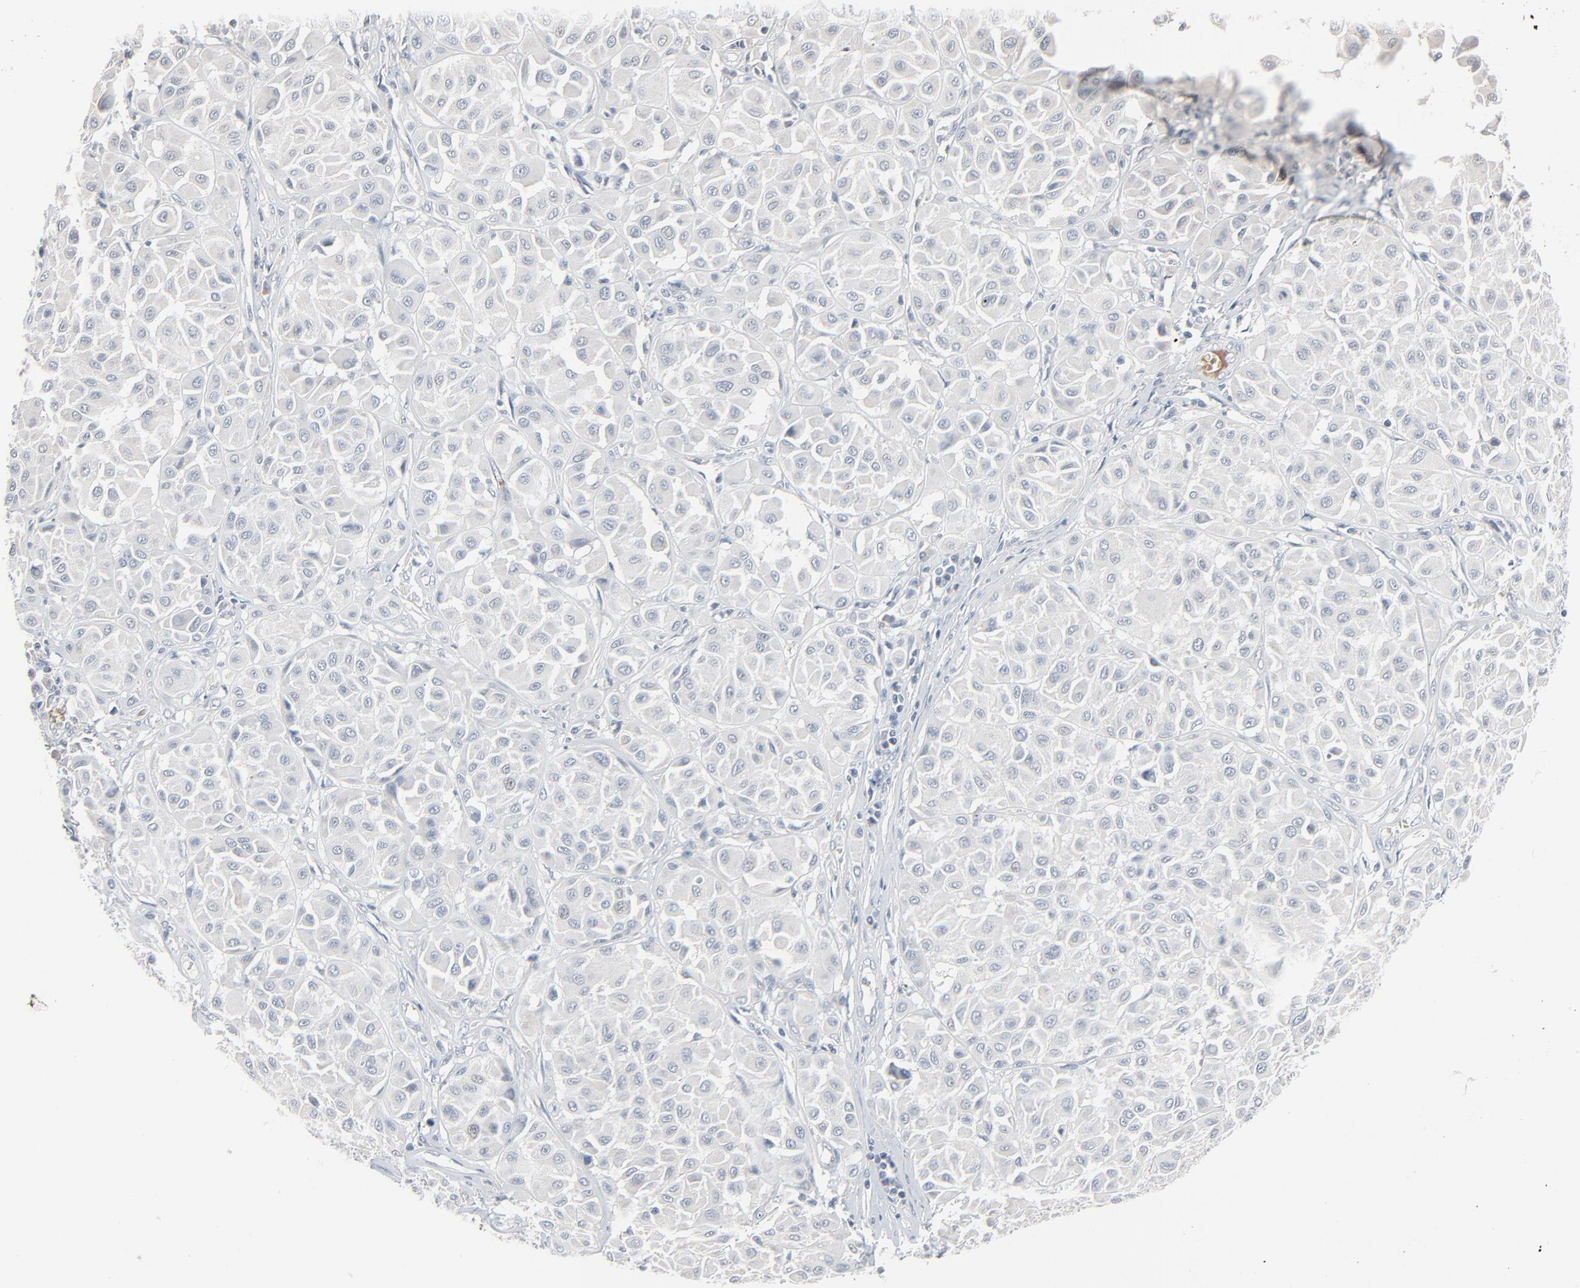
{"staining": {"intensity": "negative", "quantity": "none", "location": "none"}, "tissue": "melanoma", "cell_type": "Tumor cells", "image_type": "cancer", "snomed": [{"axis": "morphology", "description": "Malignant melanoma, Metastatic site"}, {"axis": "topography", "description": "Soft tissue"}], "caption": "Immunohistochemical staining of human malignant melanoma (metastatic site) exhibits no significant expression in tumor cells.", "gene": "SAGE1", "patient": {"sex": "male", "age": 41}}